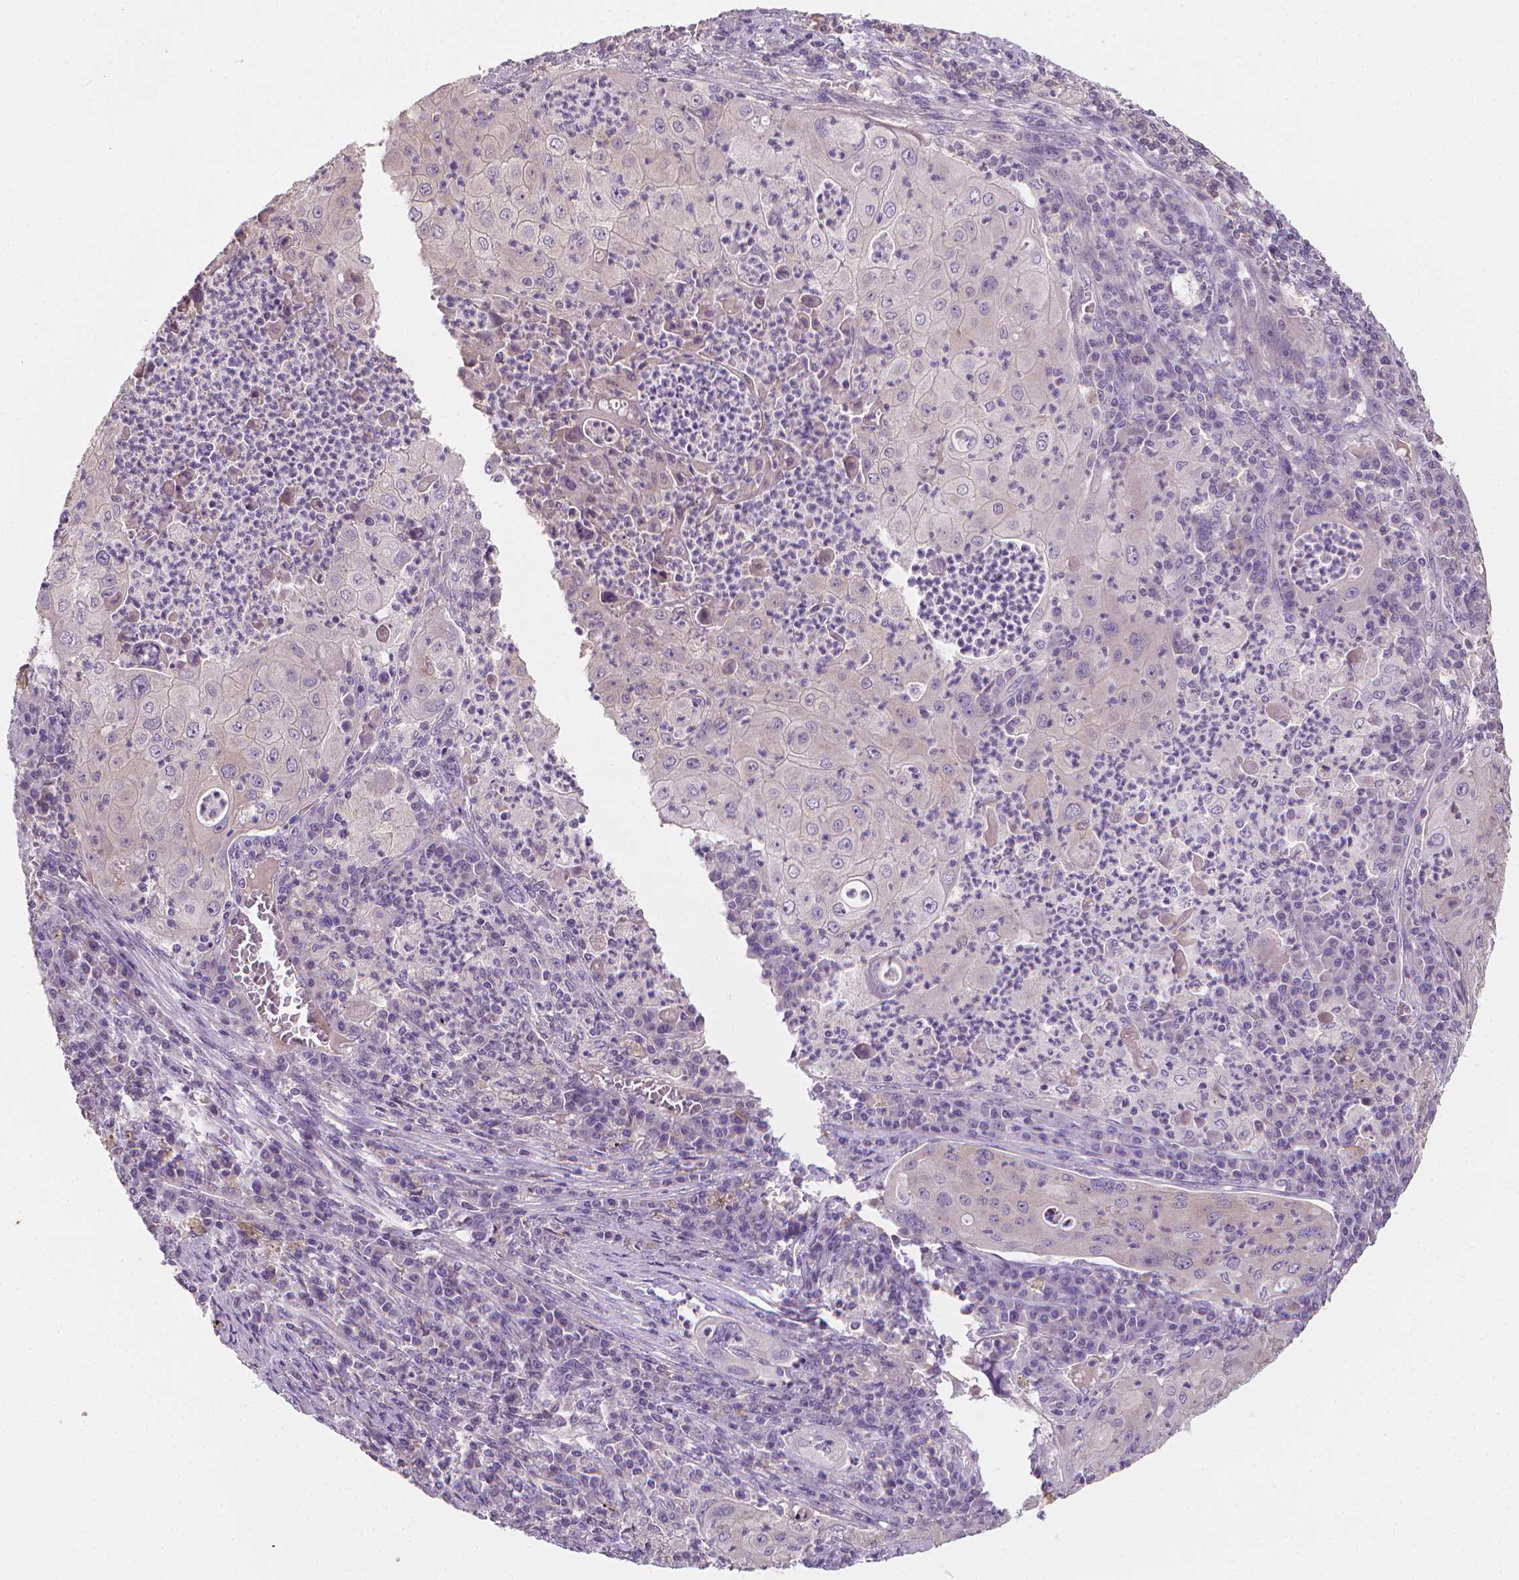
{"staining": {"intensity": "negative", "quantity": "none", "location": "none"}, "tissue": "lung cancer", "cell_type": "Tumor cells", "image_type": "cancer", "snomed": [{"axis": "morphology", "description": "Squamous cell carcinoma, NOS"}, {"axis": "topography", "description": "Lung"}], "caption": "IHC of human lung cancer (squamous cell carcinoma) shows no positivity in tumor cells.", "gene": "FASN", "patient": {"sex": "female", "age": 59}}